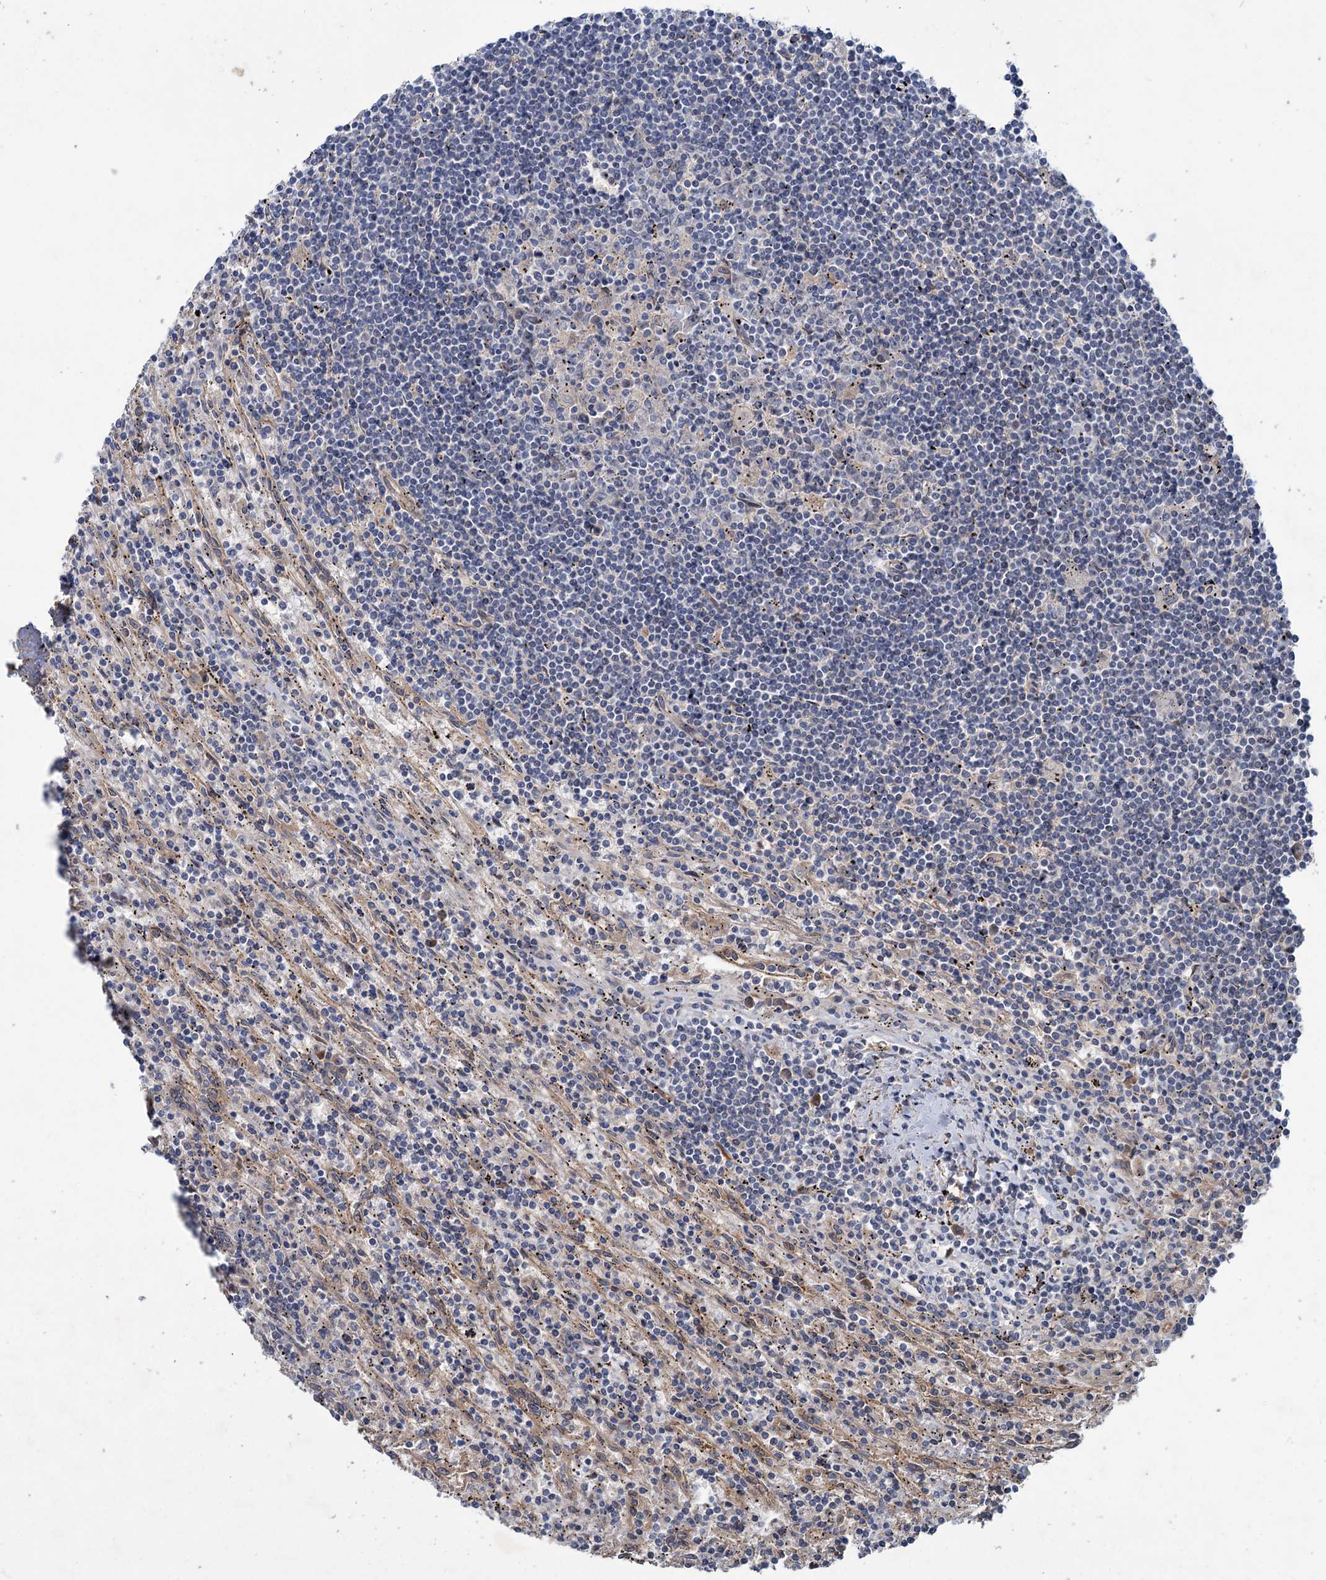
{"staining": {"intensity": "negative", "quantity": "none", "location": "none"}, "tissue": "lymphoma", "cell_type": "Tumor cells", "image_type": "cancer", "snomed": [{"axis": "morphology", "description": "Malignant lymphoma, non-Hodgkin's type, Low grade"}, {"axis": "topography", "description": "Spleen"}], "caption": "Immunohistochemistry (IHC) image of malignant lymphoma, non-Hodgkin's type (low-grade) stained for a protein (brown), which shows no staining in tumor cells.", "gene": "PKN2", "patient": {"sex": "male", "age": 76}}